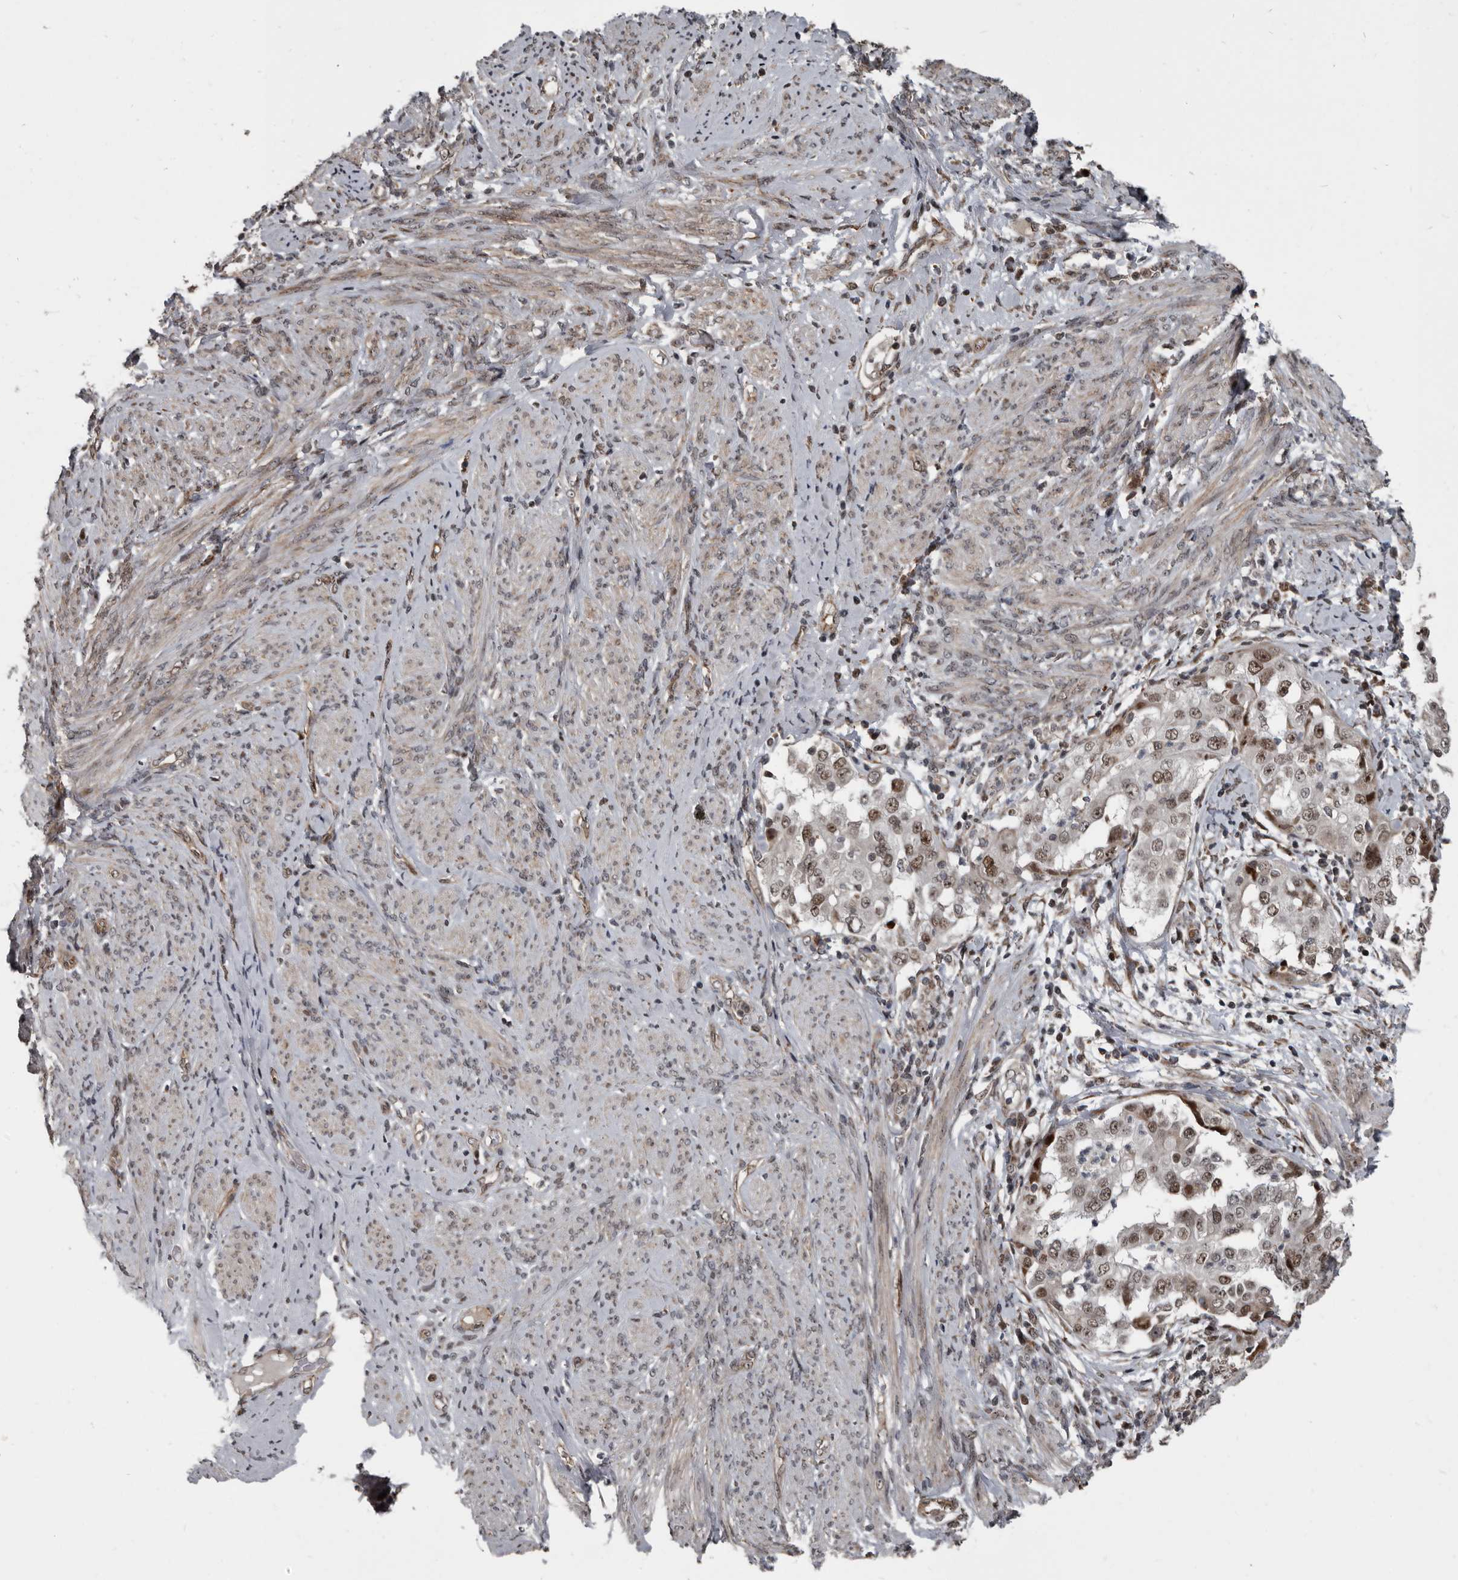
{"staining": {"intensity": "moderate", "quantity": ">75%", "location": "nuclear"}, "tissue": "endometrial cancer", "cell_type": "Tumor cells", "image_type": "cancer", "snomed": [{"axis": "morphology", "description": "Adenocarcinoma, NOS"}, {"axis": "topography", "description": "Endometrium"}], "caption": "Human endometrial adenocarcinoma stained with a brown dye shows moderate nuclear positive expression in approximately >75% of tumor cells.", "gene": "CHD1L", "patient": {"sex": "female", "age": 85}}